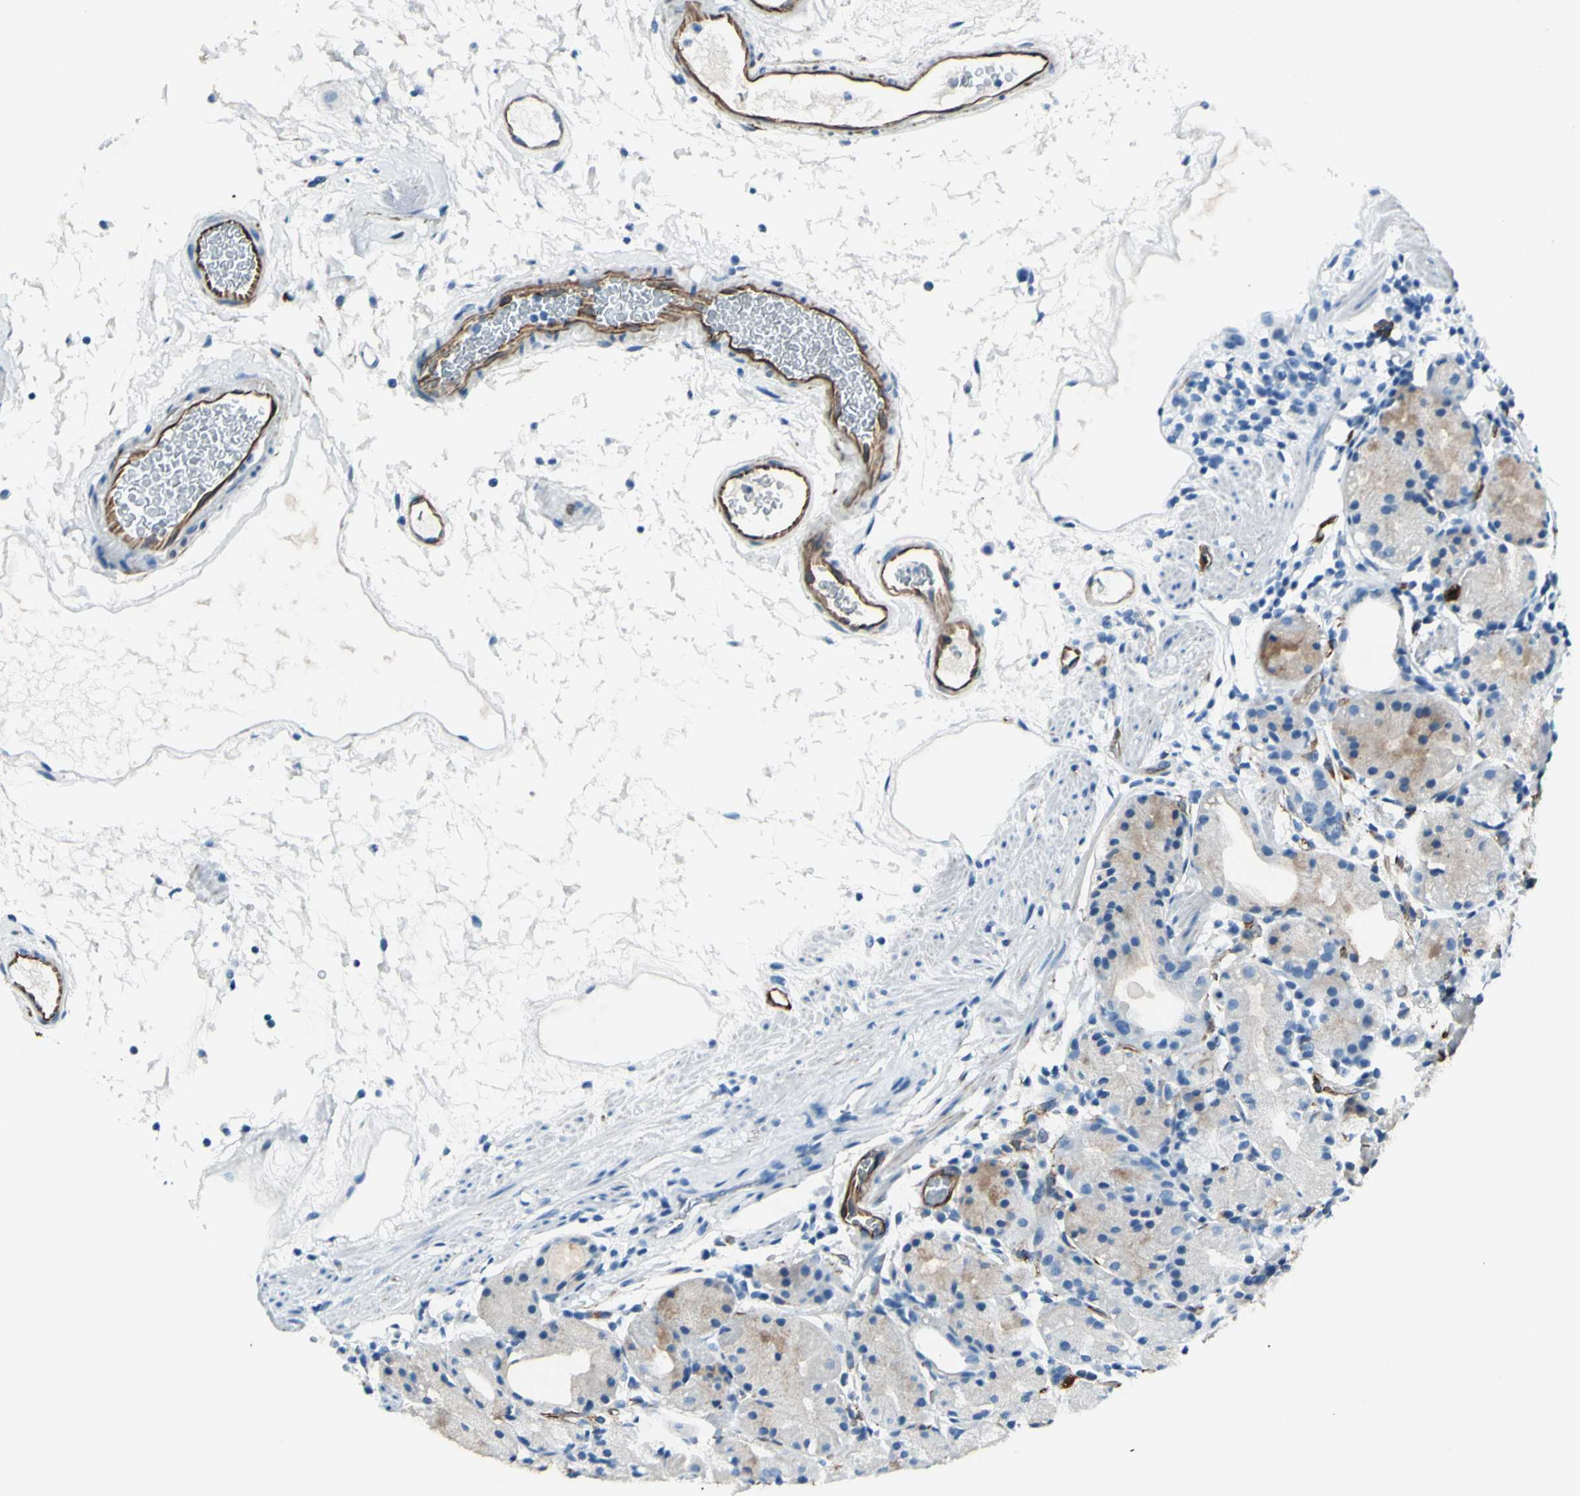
{"staining": {"intensity": "weak", "quantity": "<25%", "location": "cytoplasmic/membranous"}, "tissue": "stomach", "cell_type": "Glandular cells", "image_type": "normal", "snomed": [{"axis": "morphology", "description": "Normal tissue, NOS"}, {"axis": "topography", "description": "Stomach"}, {"axis": "topography", "description": "Stomach, lower"}], "caption": "Immunohistochemical staining of unremarkable stomach displays no significant expression in glandular cells.", "gene": "PTH2R", "patient": {"sex": "female", "age": 75}}